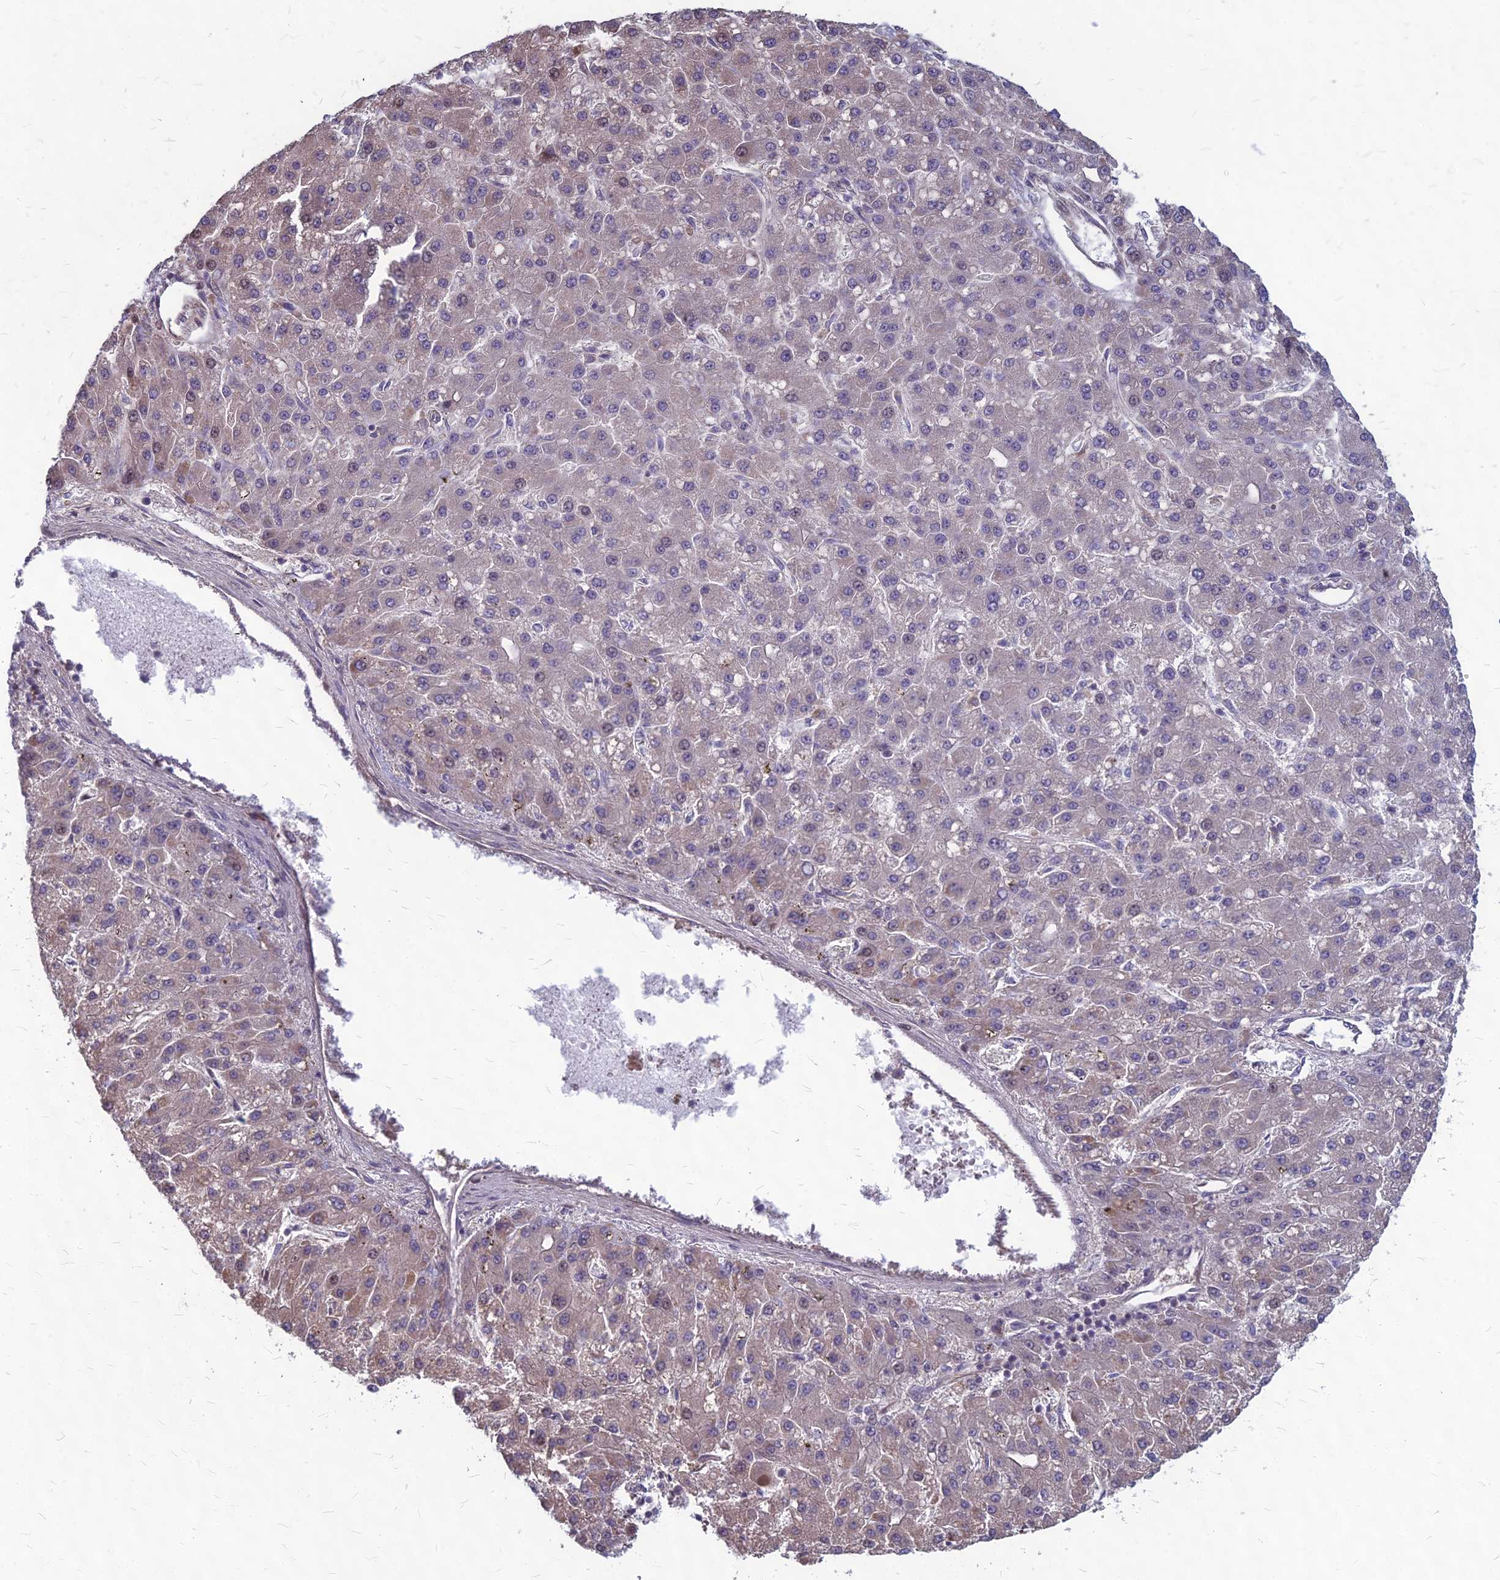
{"staining": {"intensity": "weak", "quantity": "<25%", "location": "cytoplasmic/membranous"}, "tissue": "liver cancer", "cell_type": "Tumor cells", "image_type": "cancer", "snomed": [{"axis": "morphology", "description": "Carcinoma, Hepatocellular, NOS"}, {"axis": "topography", "description": "Liver"}], "caption": "The immunohistochemistry histopathology image has no significant expression in tumor cells of liver hepatocellular carcinoma tissue.", "gene": "LSM6", "patient": {"sex": "male", "age": 67}}